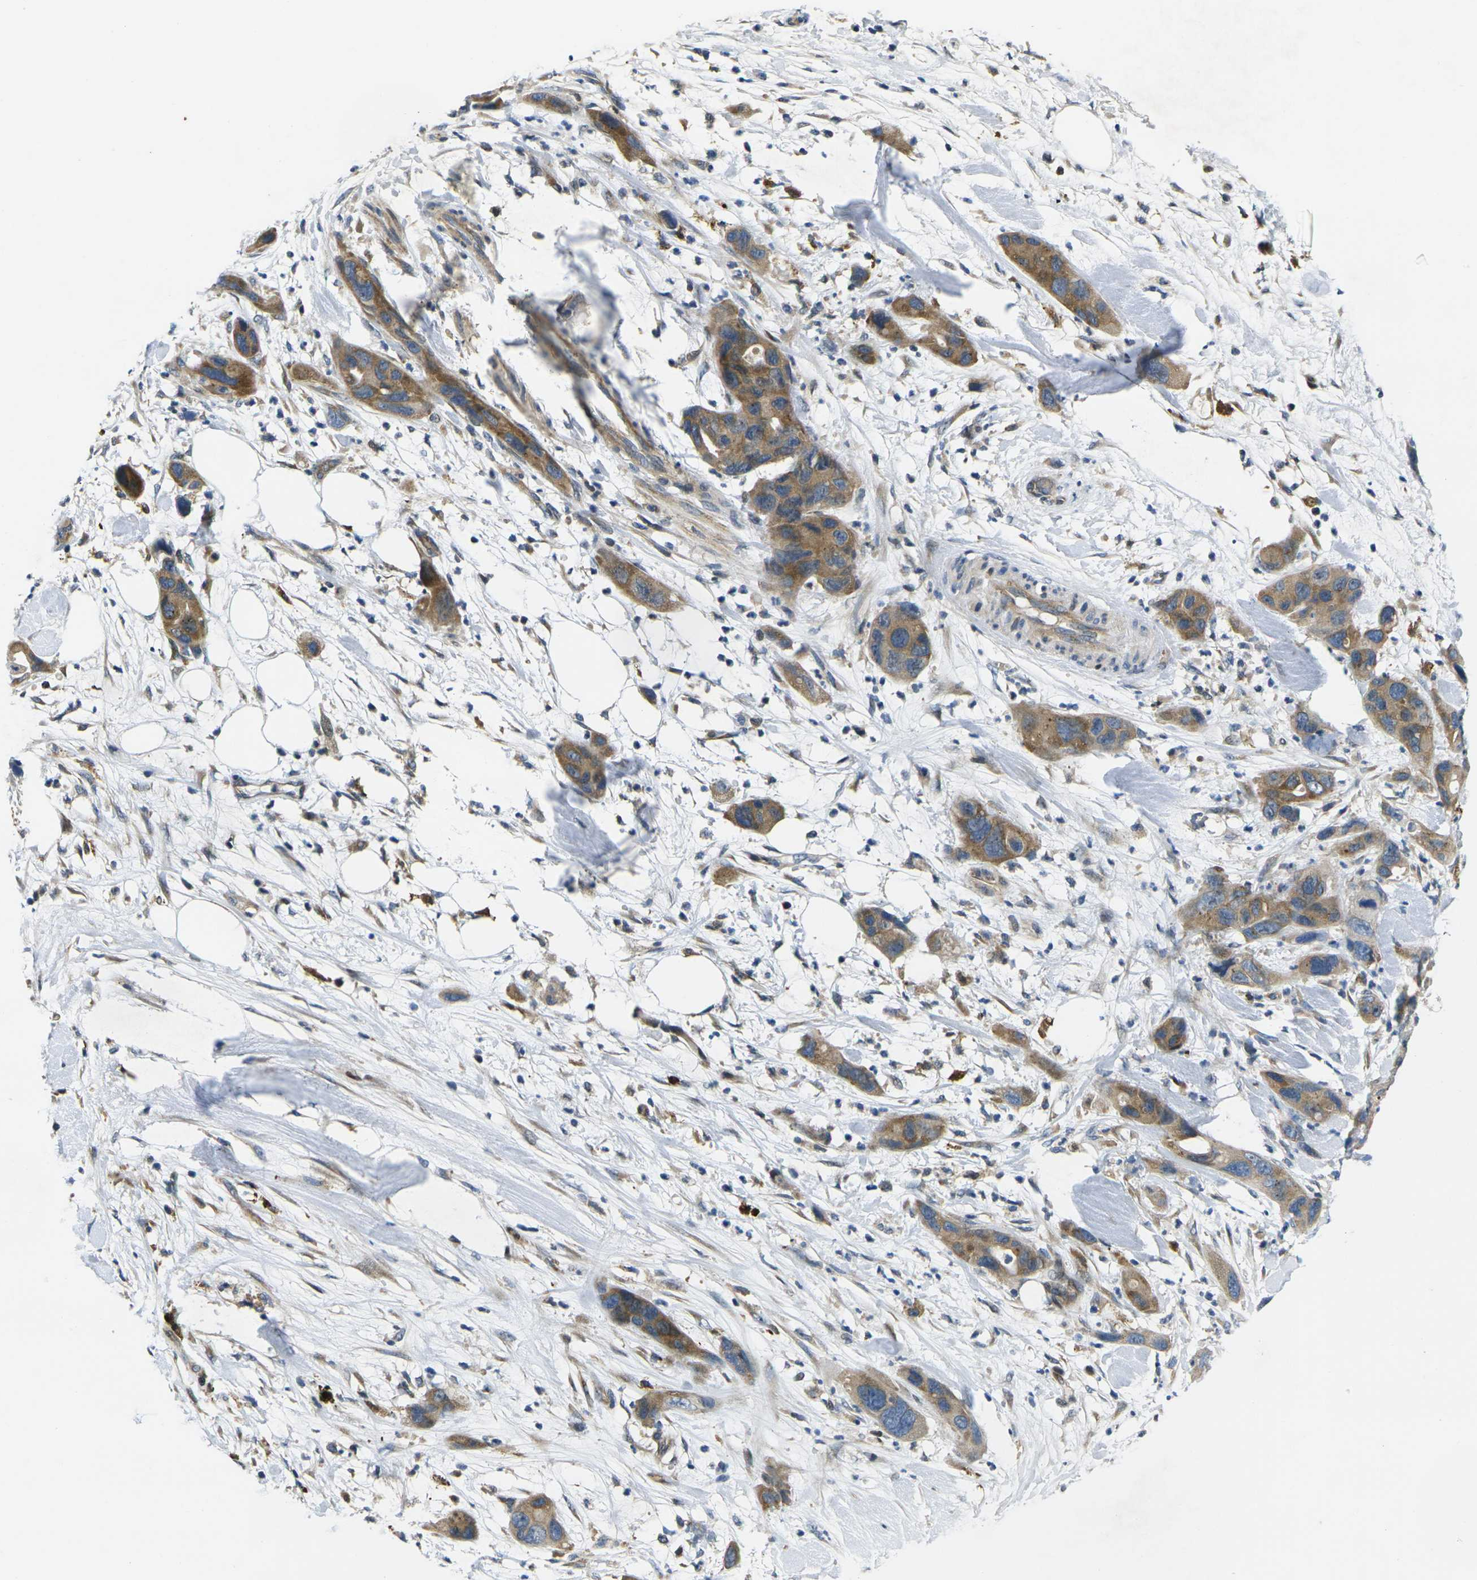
{"staining": {"intensity": "moderate", "quantity": ">75%", "location": "cytoplasmic/membranous"}, "tissue": "pancreatic cancer", "cell_type": "Tumor cells", "image_type": "cancer", "snomed": [{"axis": "morphology", "description": "Adenocarcinoma, NOS"}, {"axis": "topography", "description": "Pancreas"}], "caption": "A high-resolution photomicrograph shows IHC staining of pancreatic cancer (adenocarcinoma), which displays moderate cytoplasmic/membranous staining in about >75% of tumor cells.", "gene": "ROBO2", "patient": {"sex": "female", "age": 71}}